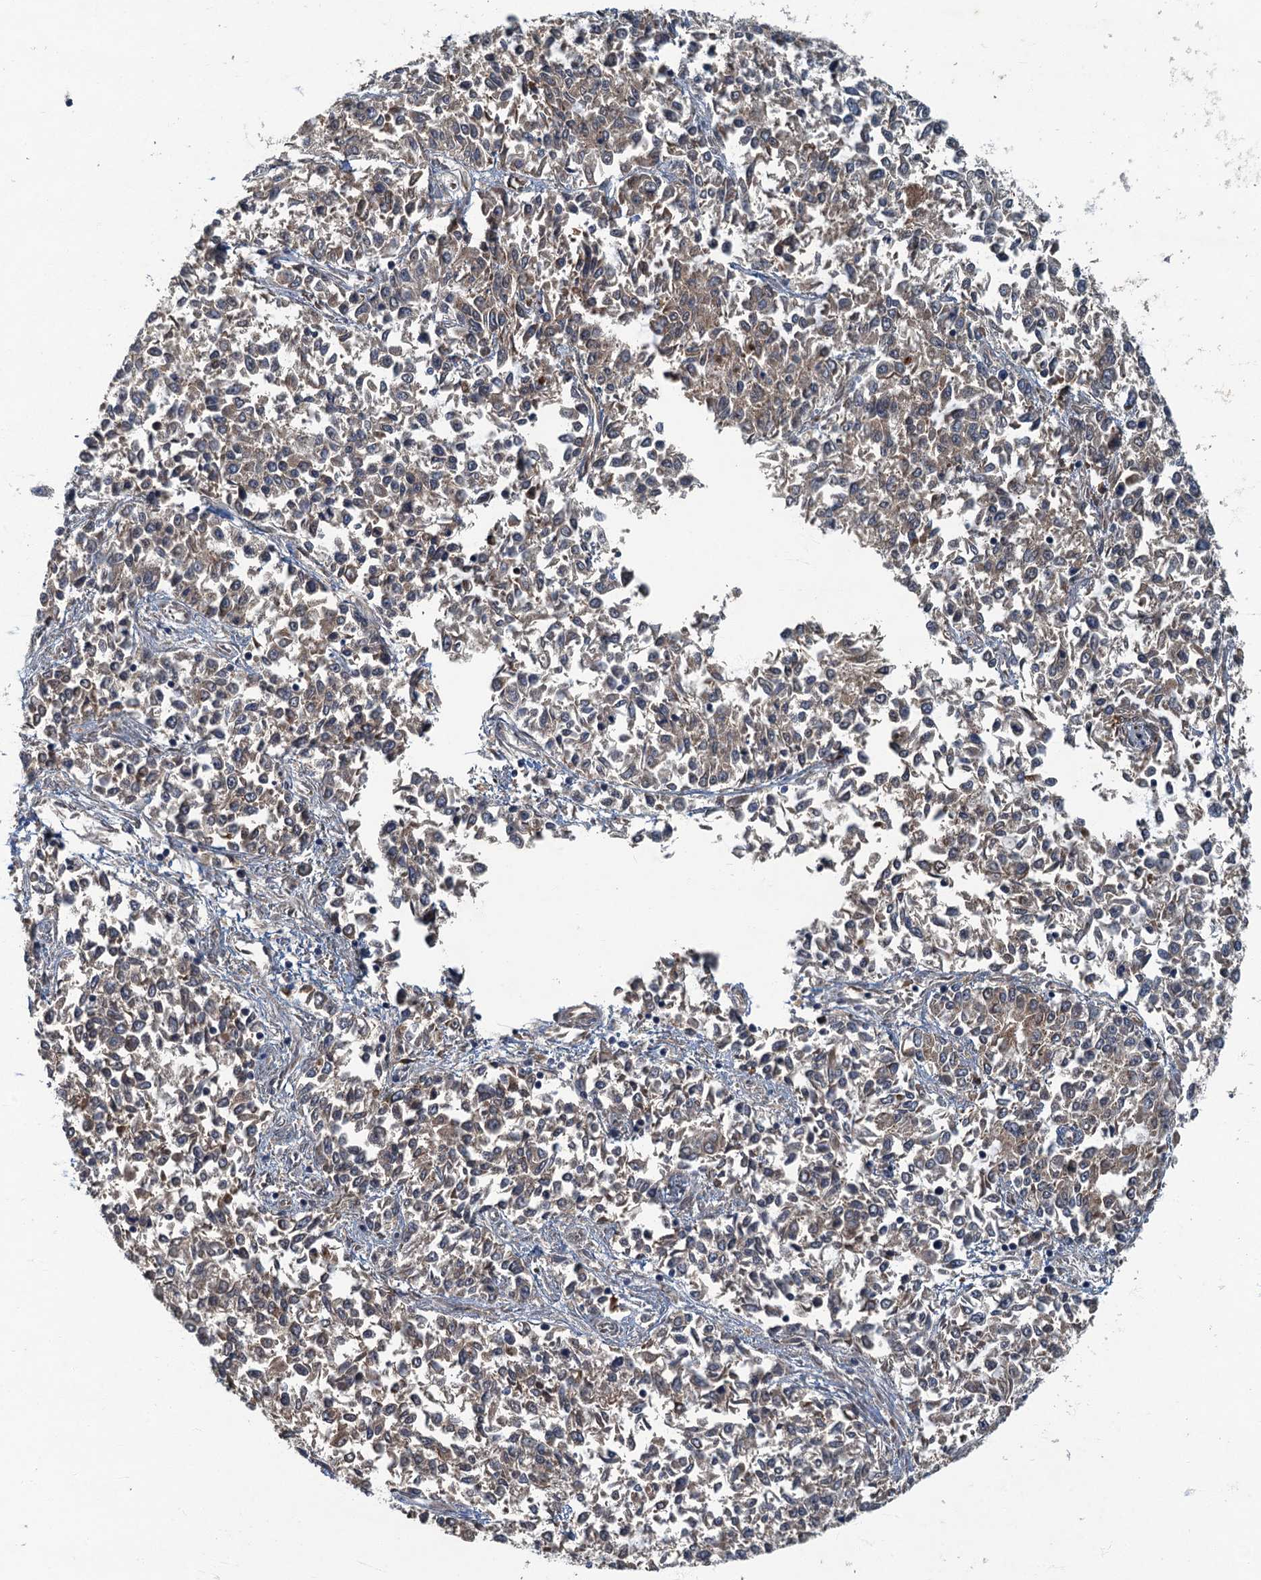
{"staining": {"intensity": "negative", "quantity": "none", "location": "none"}, "tissue": "endometrial cancer", "cell_type": "Tumor cells", "image_type": "cancer", "snomed": [{"axis": "morphology", "description": "Adenocarcinoma, NOS"}, {"axis": "topography", "description": "Endometrium"}], "caption": "The immunohistochemistry (IHC) micrograph has no significant positivity in tumor cells of endometrial adenocarcinoma tissue.", "gene": "SPDYC", "patient": {"sex": "female", "age": 50}}